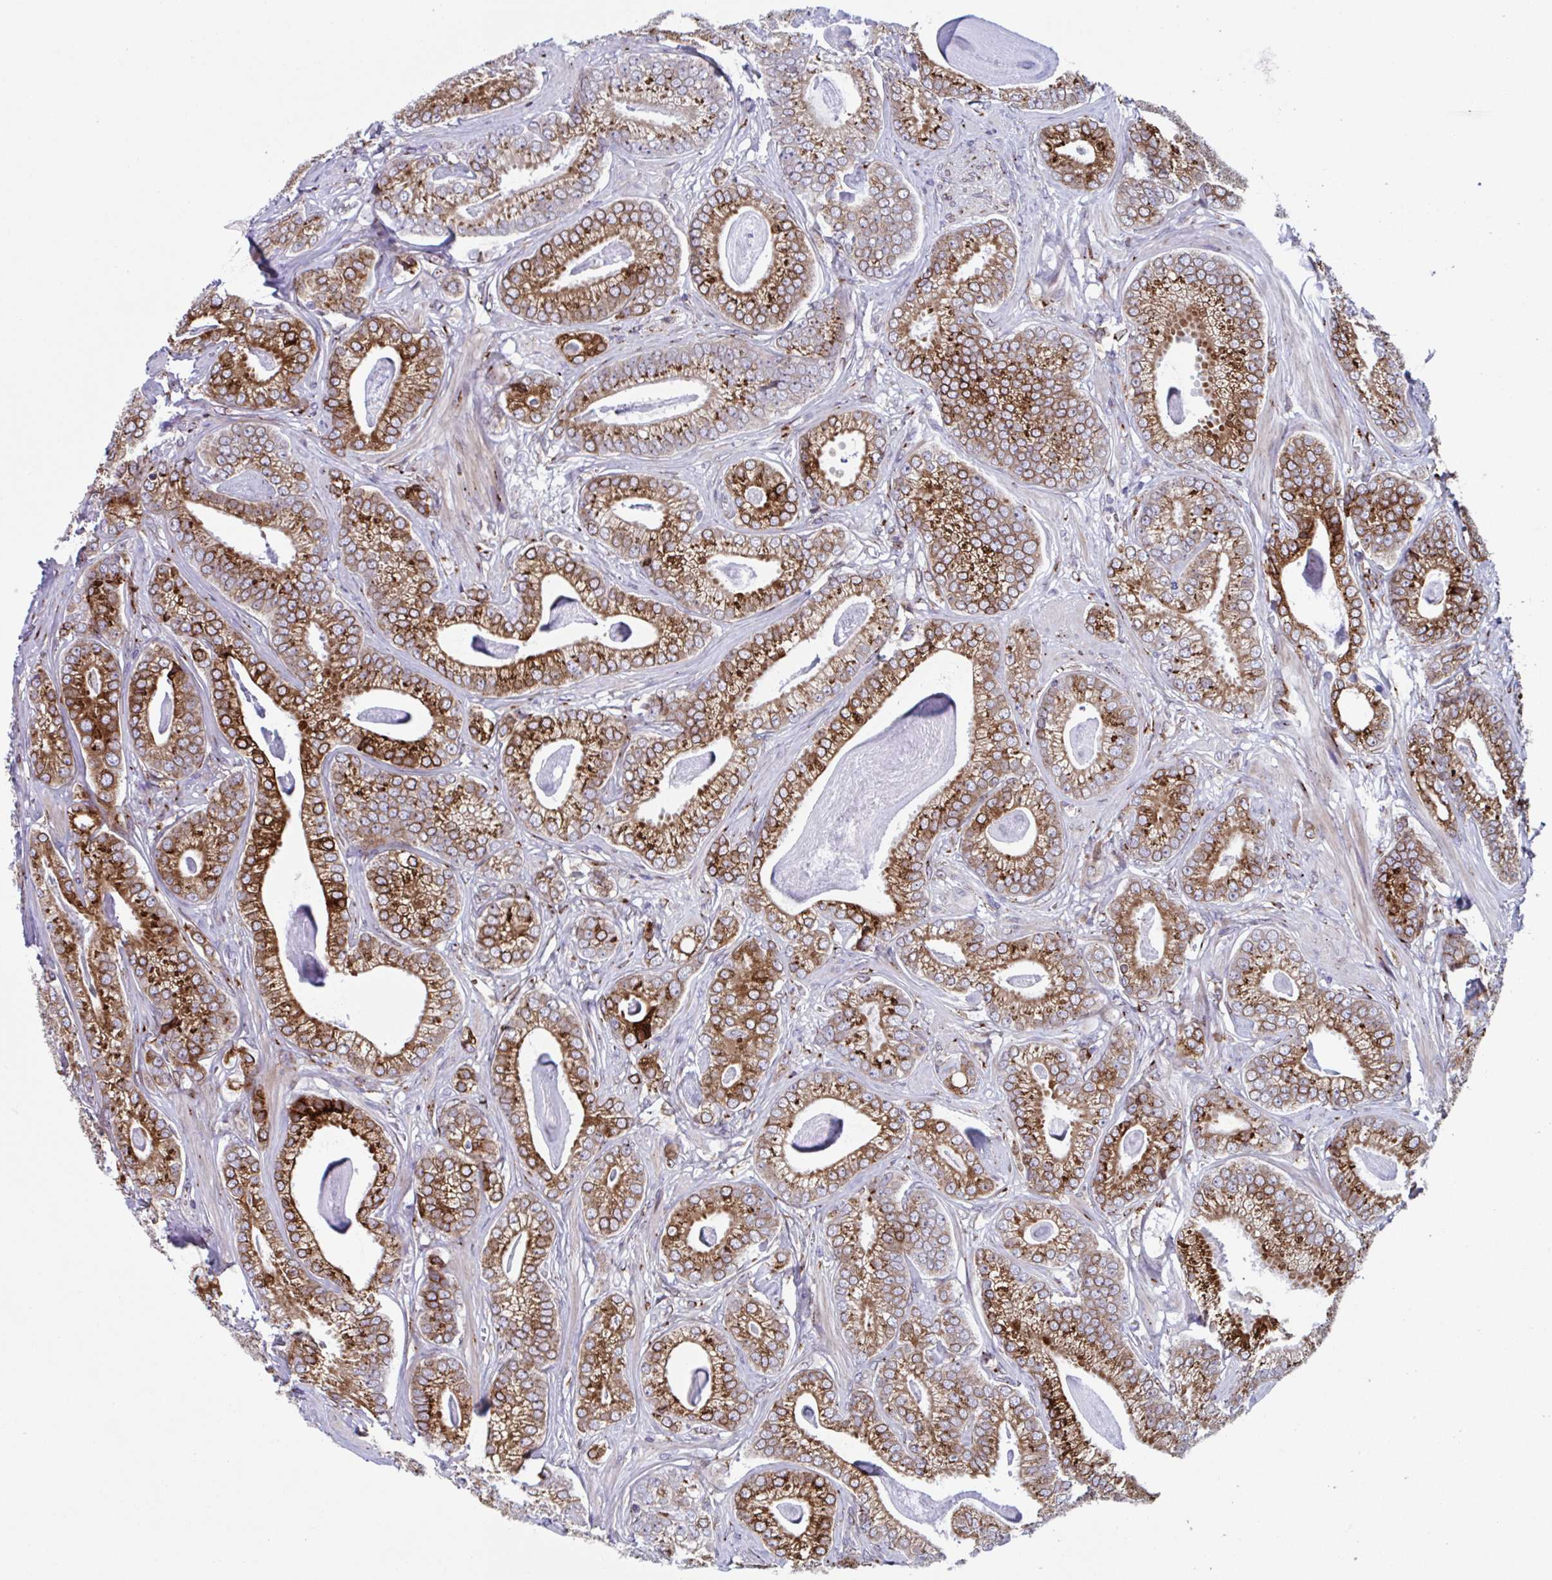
{"staining": {"intensity": "moderate", "quantity": ">75%", "location": "cytoplasmic/membranous"}, "tissue": "prostate cancer", "cell_type": "Tumor cells", "image_type": "cancer", "snomed": [{"axis": "morphology", "description": "Adenocarcinoma, Low grade"}, {"axis": "topography", "description": "Prostate"}], "caption": "Prostate cancer (low-grade adenocarcinoma) tissue demonstrates moderate cytoplasmic/membranous expression in approximately >75% of tumor cells, visualized by immunohistochemistry.", "gene": "RFK", "patient": {"sex": "male", "age": 63}}